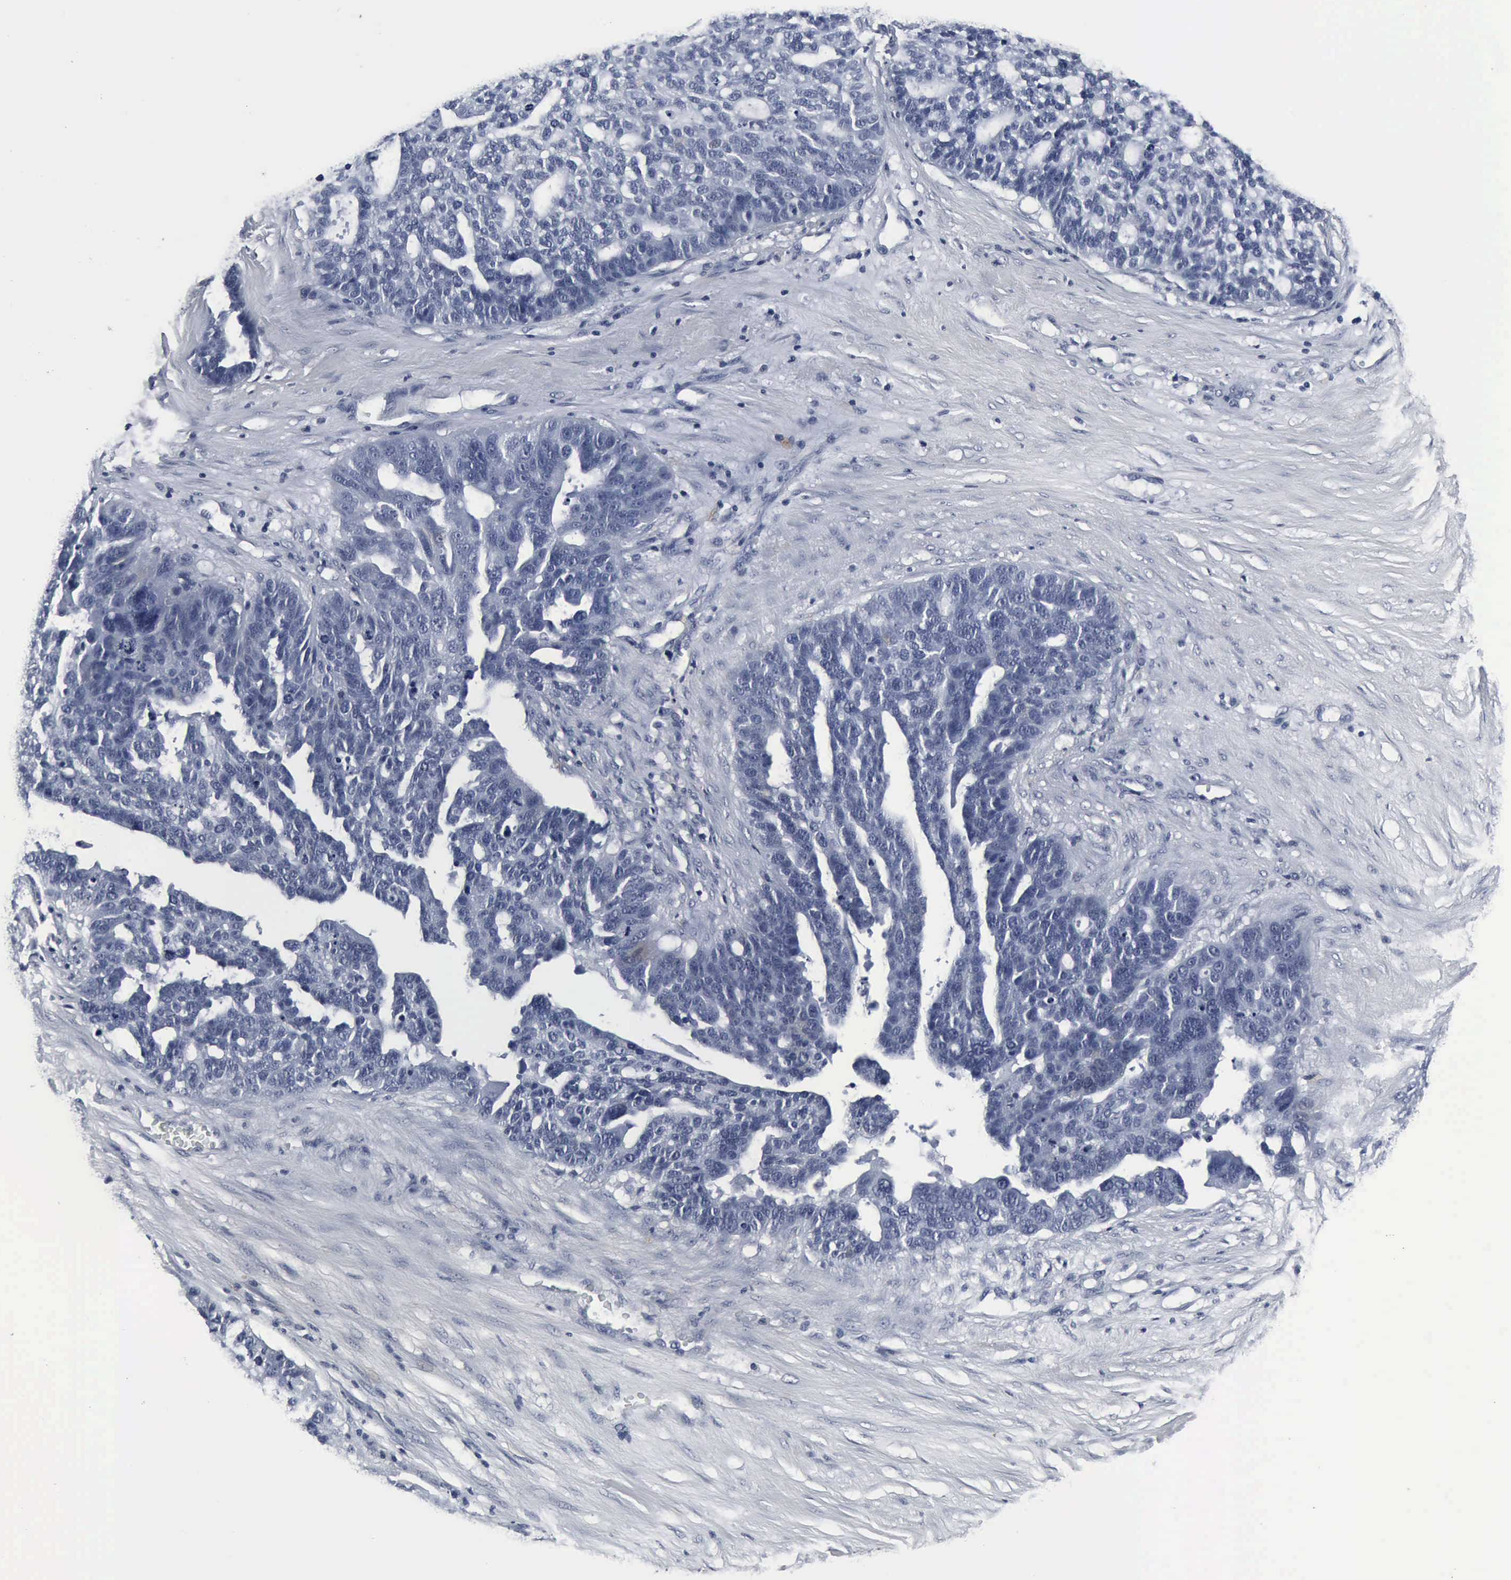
{"staining": {"intensity": "negative", "quantity": "none", "location": "none"}, "tissue": "ovarian cancer", "cell_type": "Tumor cells", "image_type": "cancer", "snomed": [{"axis": "morphology", "description": "Cystadenocarcinoma, serous, NOS"}, {"axis": "topography", "description": "Ovary"}], "caption": "A high-resolution histopathology image shows IHC staining of ovarian serous cystadenocarcinoma, which shows no significant staining in tumor cells.", "gene": "SNAP25", "patient": {"sex": "female", "age": 59}}